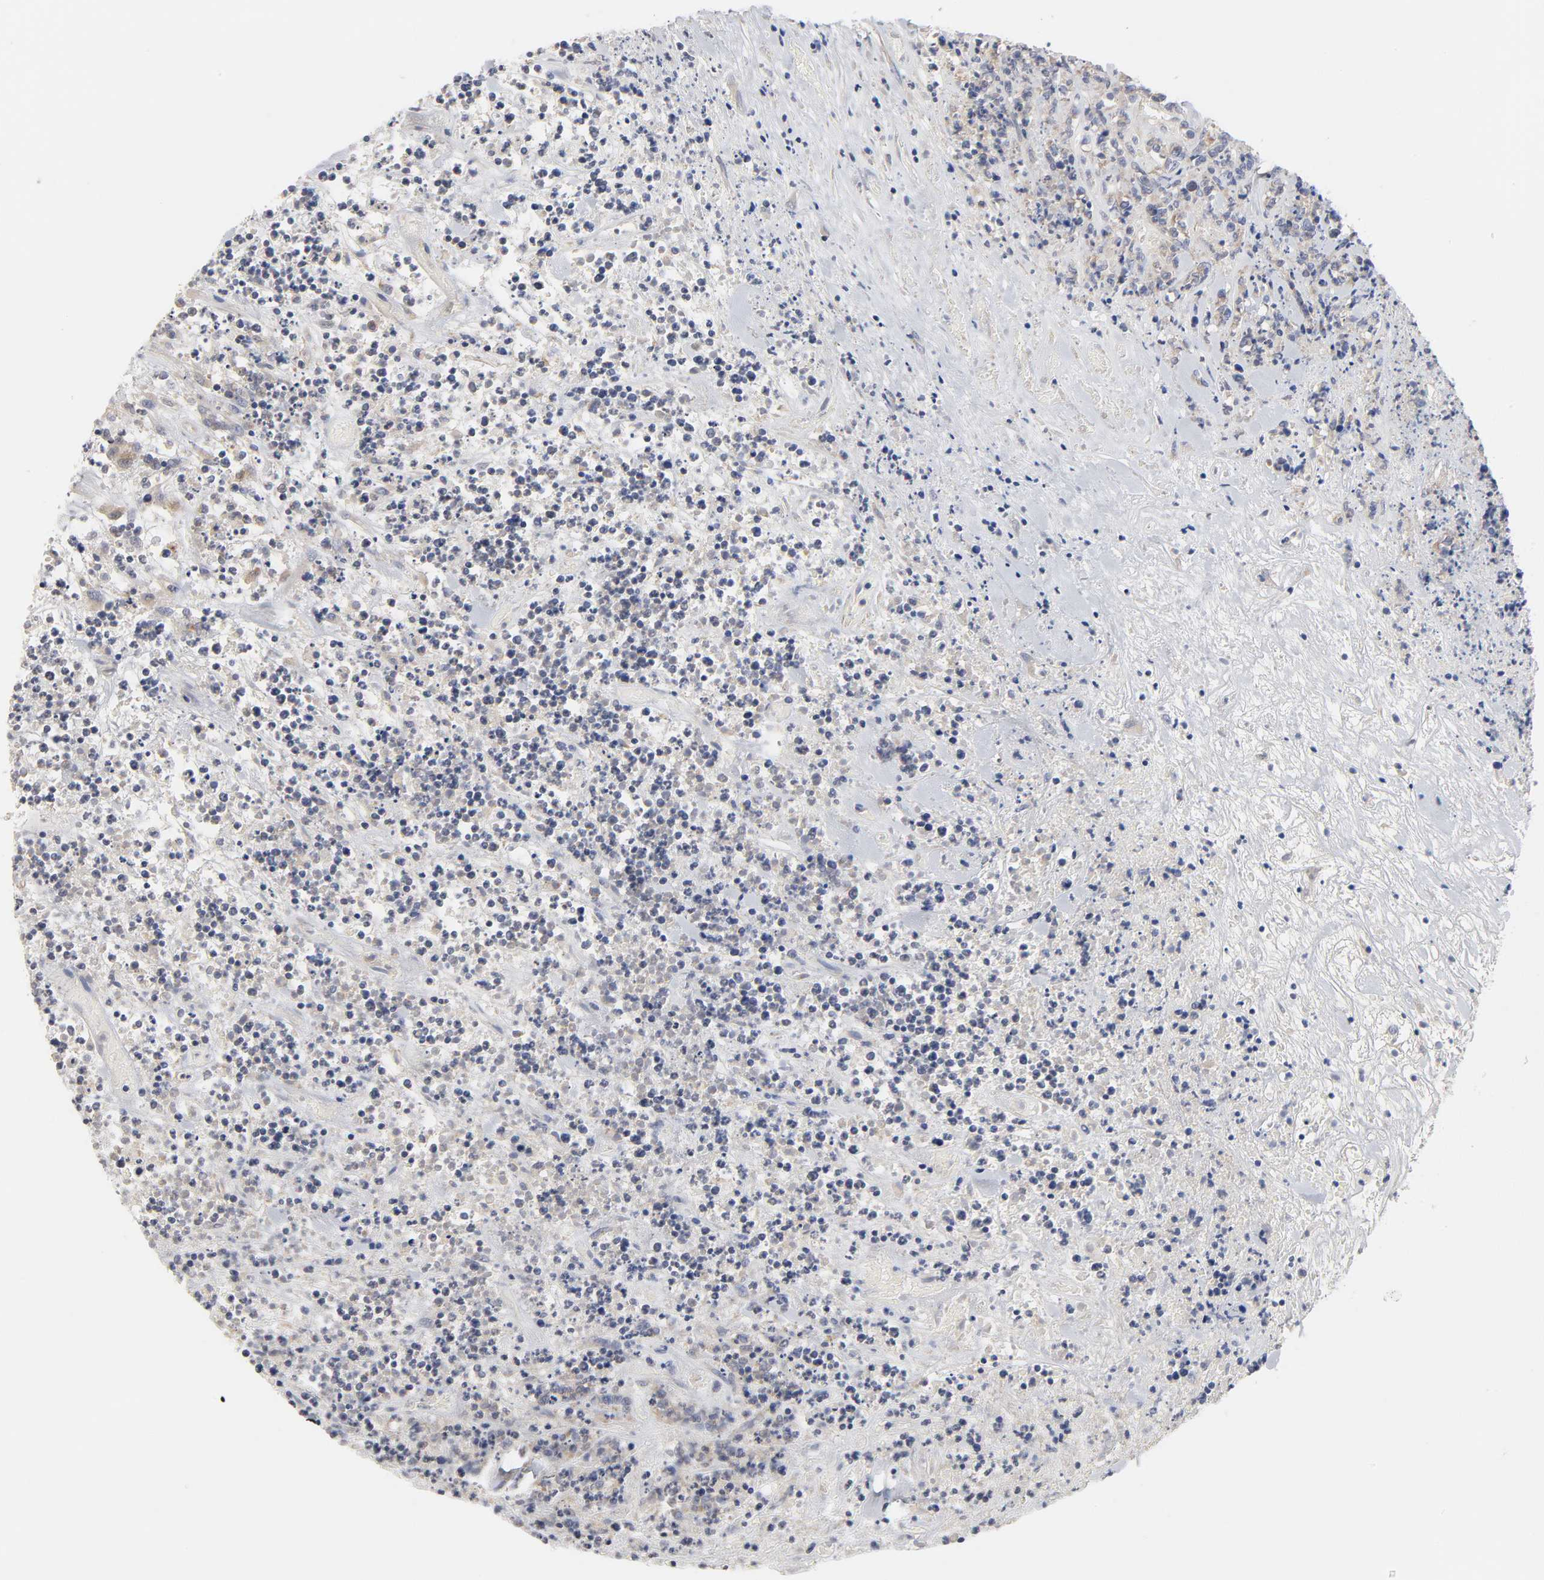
{"staining": {"intensity": "weak", "quantity": ">75%", "location": "cytoplasmic/membranous"}, "tissue": "lymphoma", "cell_type": "Tumor cells", "image_type": "cancer", "snomed": [{"axis": "morphology", "description": "Malignant lymphoma, non-Hodgkin's type, High grade"}, {"axis": "topography", "description": "Soft tissue"}], "caption": "Immunohistochemical staining of malignant lymphoma, non-Hodgkin's type (high-grade) shows low levels of weak cytoplasmic/membranous positivity in about >75% of tumor cells.", "gene": "C17orf75", "patient": {"sex": "male", "age": 18}}